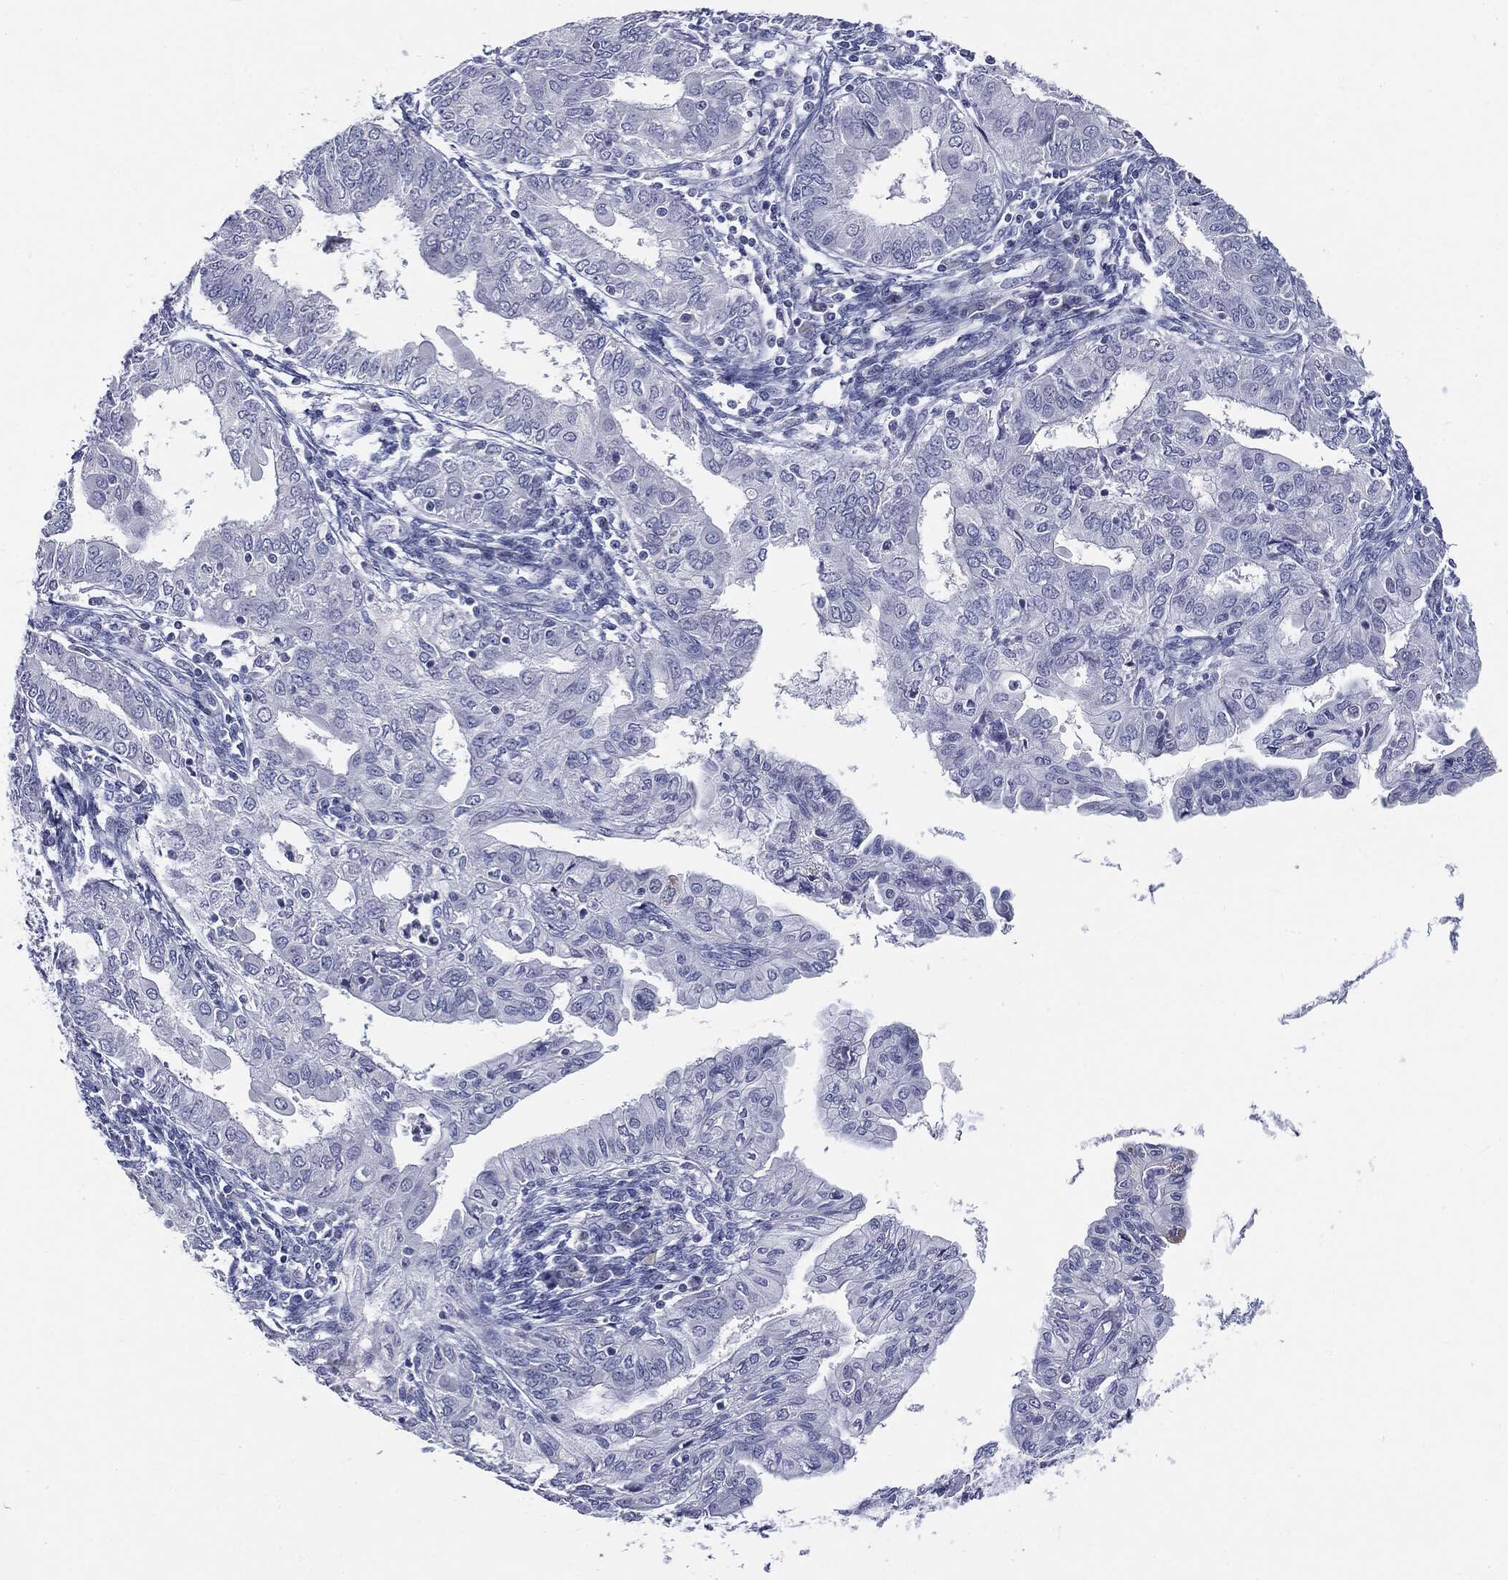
{"staining": {"intensity": "negative", "quantity": "none", "location": "none"}, "tissue": "endometrial cancer", "cell_type": "Tumor cells", "image_type": "cancer", "snomed": [{"axis": "morphology", "description": "Adenocarcinoma, NOS"}, {"axis": "topography", "description": "Endometrium"}], "caption": "Endometrial cancer stained for a protein using immunohistochemistry exhibits no positivity tumor cells.", "gene": "CGB1", "patient": {"sex": "female", "age": 68}}